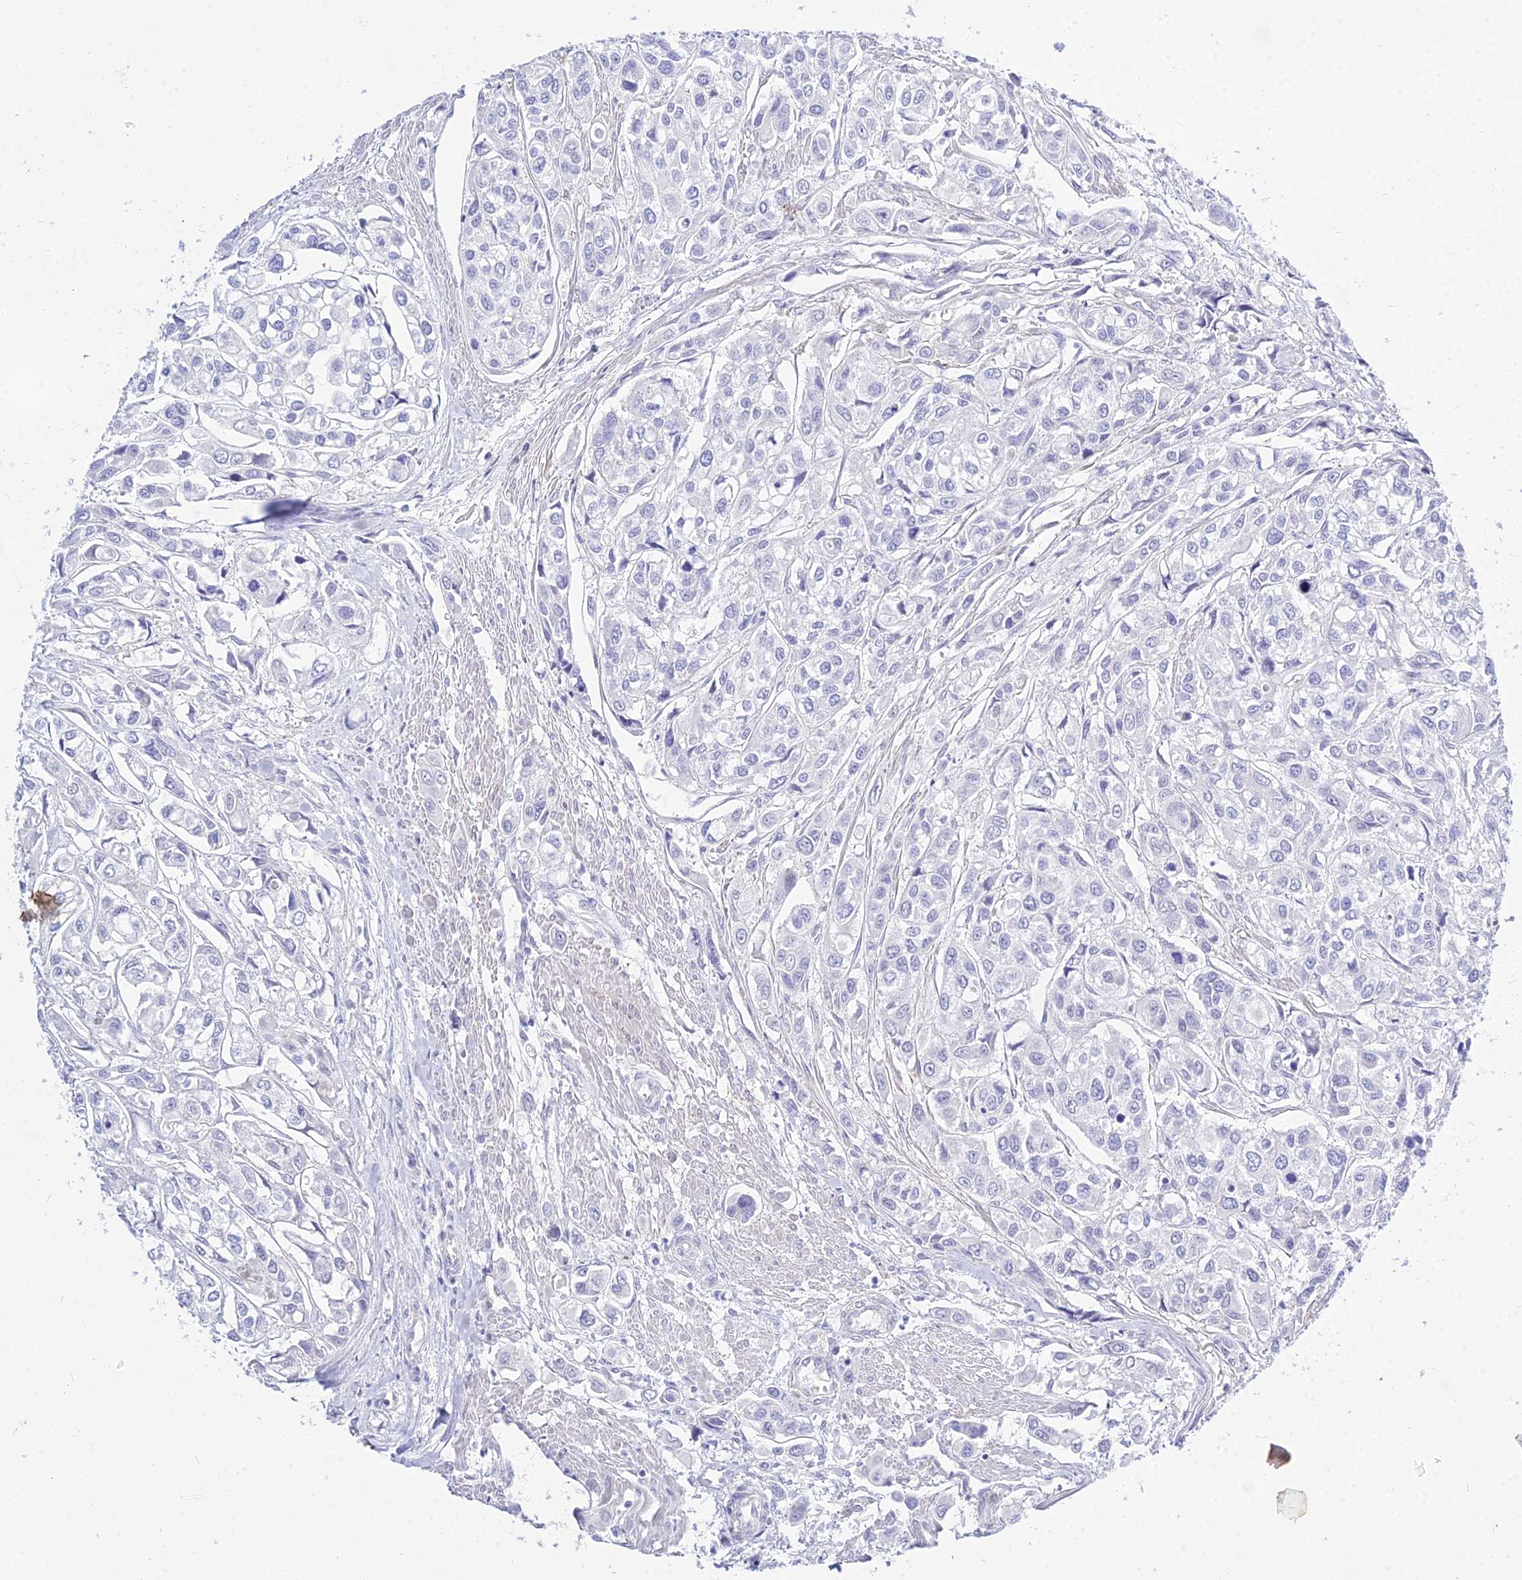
{"staining": {"intensity": "negative", "quantity": "none", "location": "none"}, "tissue": "urothelial cancer", "cell_type": "Tumor cells", "image_type": "cancer", "snomed": [{"axis": "morphology", "description": "Urothelial carcinoma, High grade"}, {"axis": "topography", "description": "Urinary bladder"}], "caption": "The image demonstrates no significant expression in tumor cells of urothelial cancer.", "gene": "DEFB107A", "patient": {"sex": "male", "age": 67}}